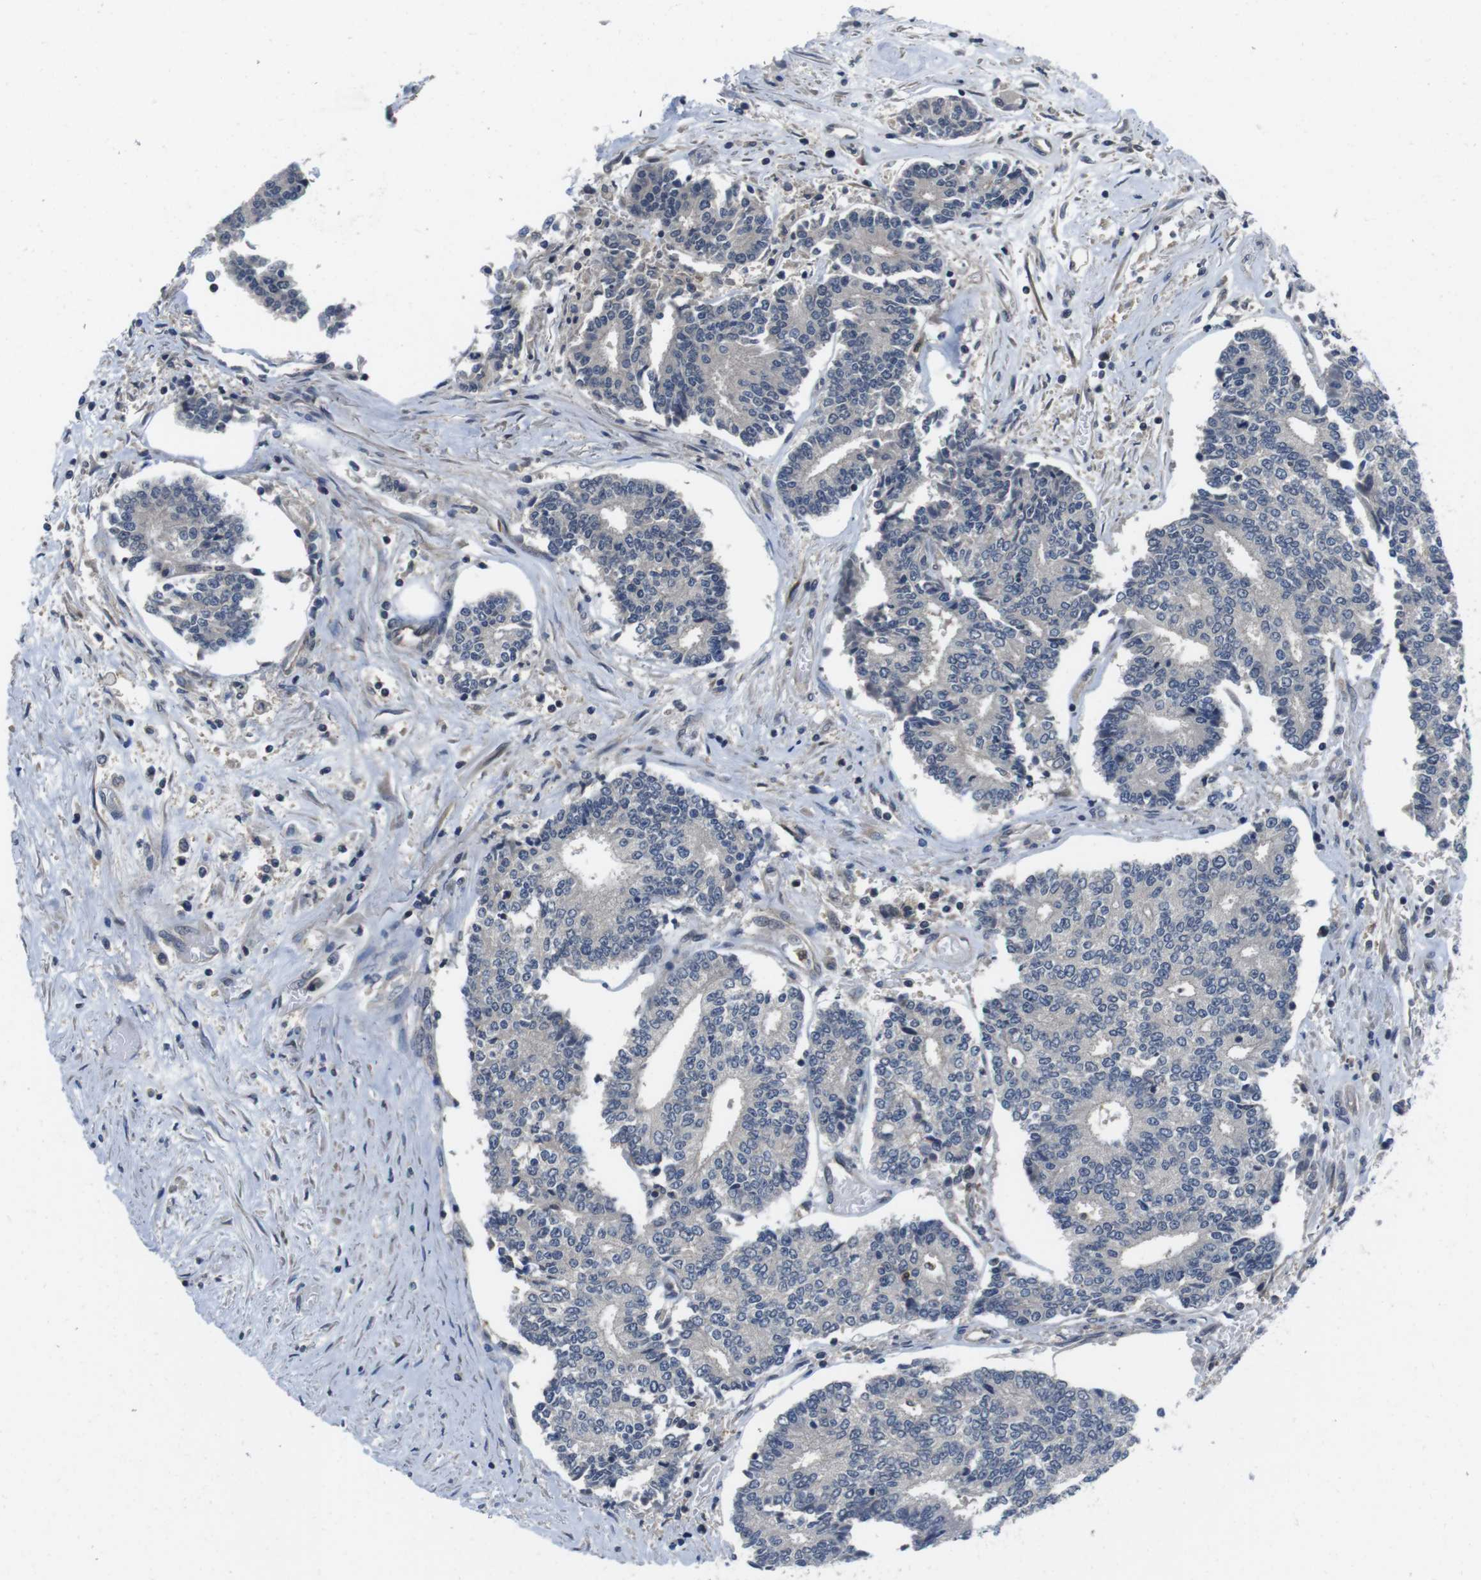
{"staining": {"intensity": "negative", "quantity": "none", "location": "none"}, "tissue": "prostate cancer", "cell_type": "Tumor cells", "image_type": "cancer", "snomed": [{"axis": "morphology", "description": "Normal tissue, NOS"}, {"axis": "morphology", "description": "Adenocarcinoma, High grade"}, {"axis": "topography", "description": "Prostate"}, {"axis": "topography", "description": "Seminal veicle"}], "caption": "High magnification brightfield microscopy of prostate cancer stained with DAB (brown) and counterstained with hematoxylin (blue): tumor cells show no significant positivity.", "gene": "FADD", "patient": {"sex": "male", "age": 55}}